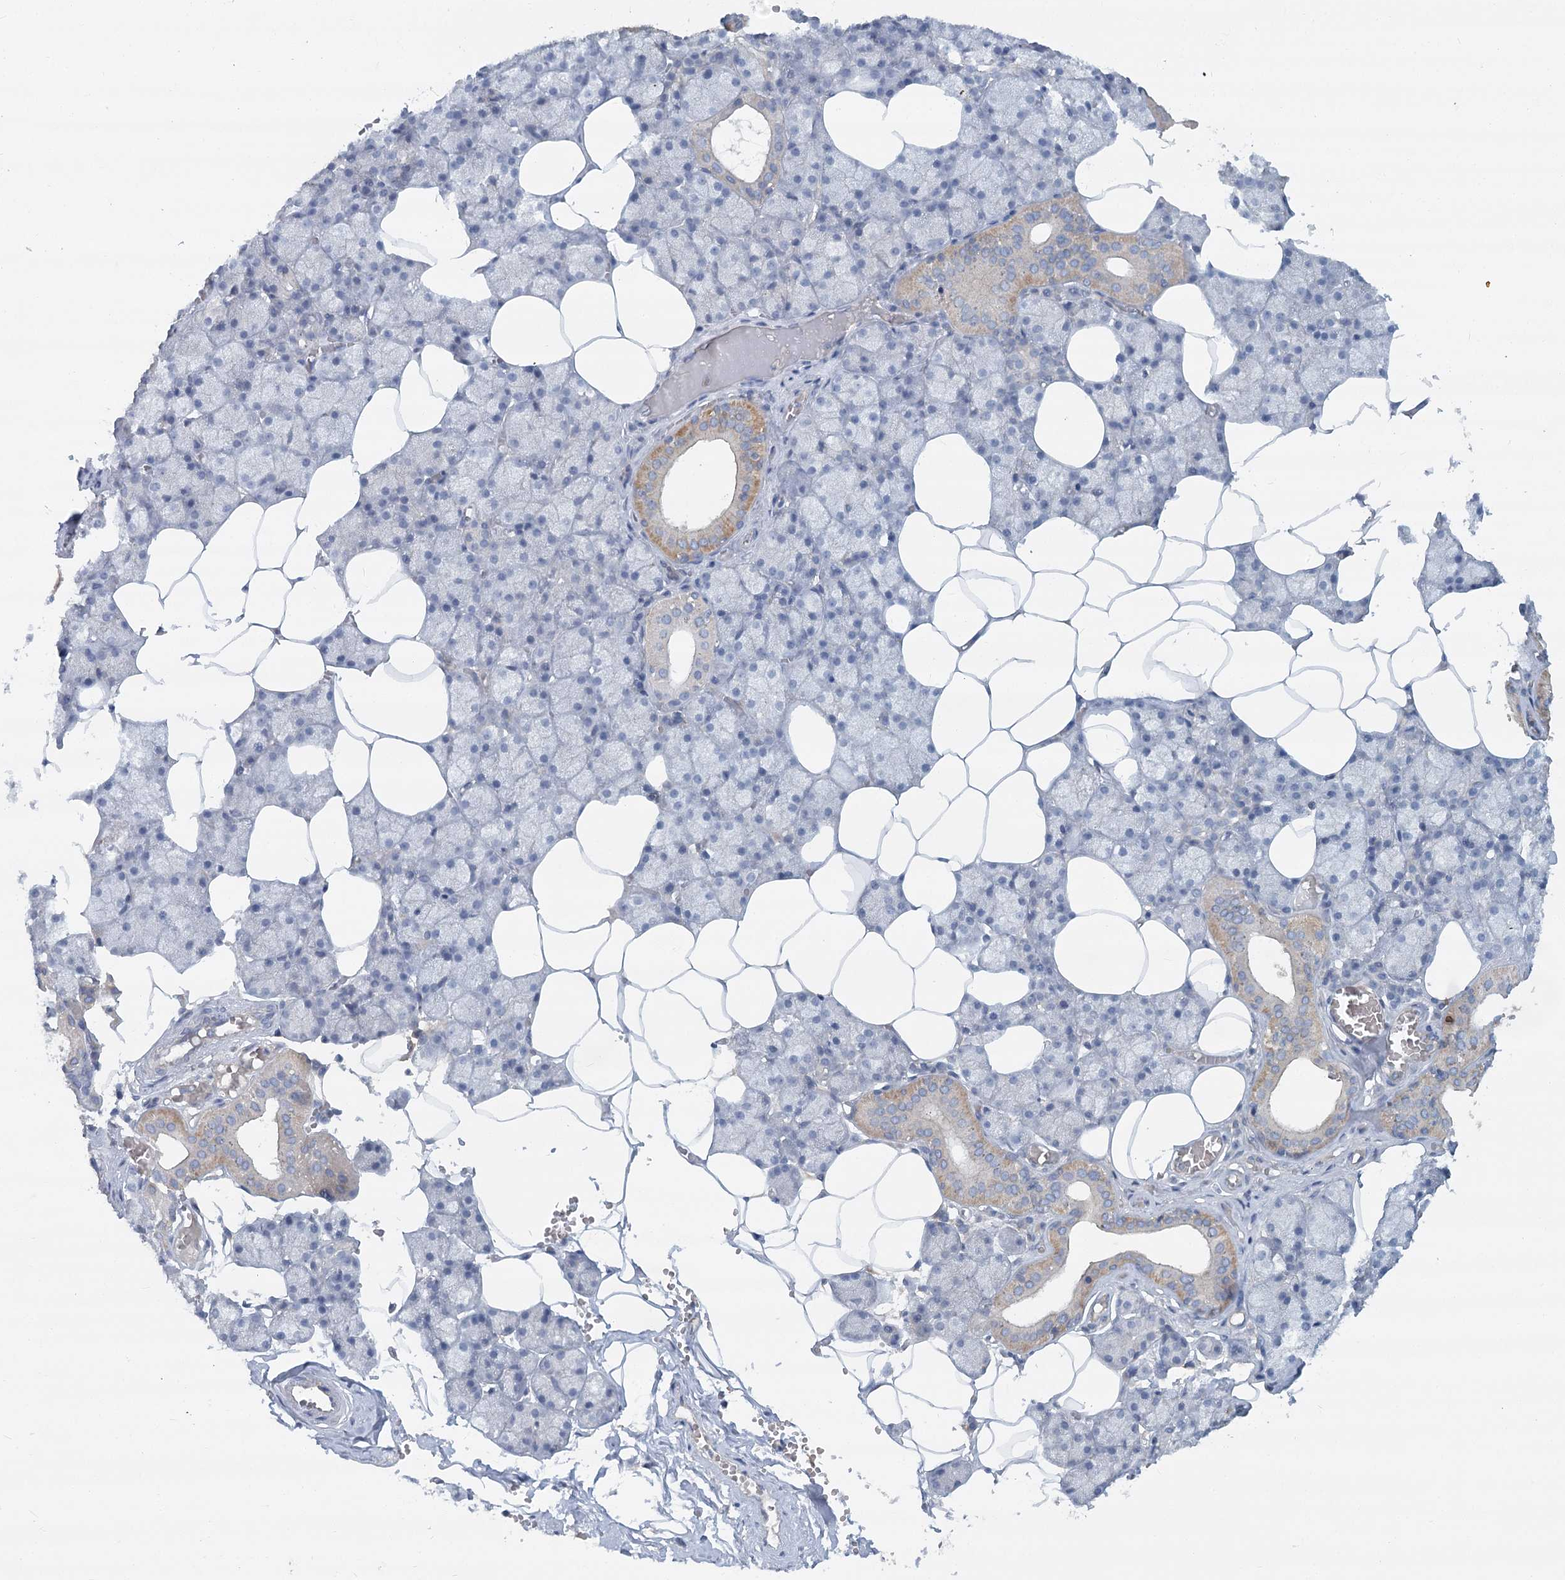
{"staining": {"intensity": "weak", "quantity": "<25%", "location": "cytoplasmic/membranous"}, "tissue": "salivary gland", "cell_type": "Glandular cells", "image_type": "normal", "snomed": [{"axis": "morphology", "description": "Normal tissue, NOS"}, {"axis": "topography", "description": "Salivary gland"}], "caption": "IHC photomicrograph of benign salivary gland: human salivary gland stained with DAB displays no significant protein expression in glandular cells.", "gene": "DNMBP", "patient": {"sex": "male", "age": 62}}